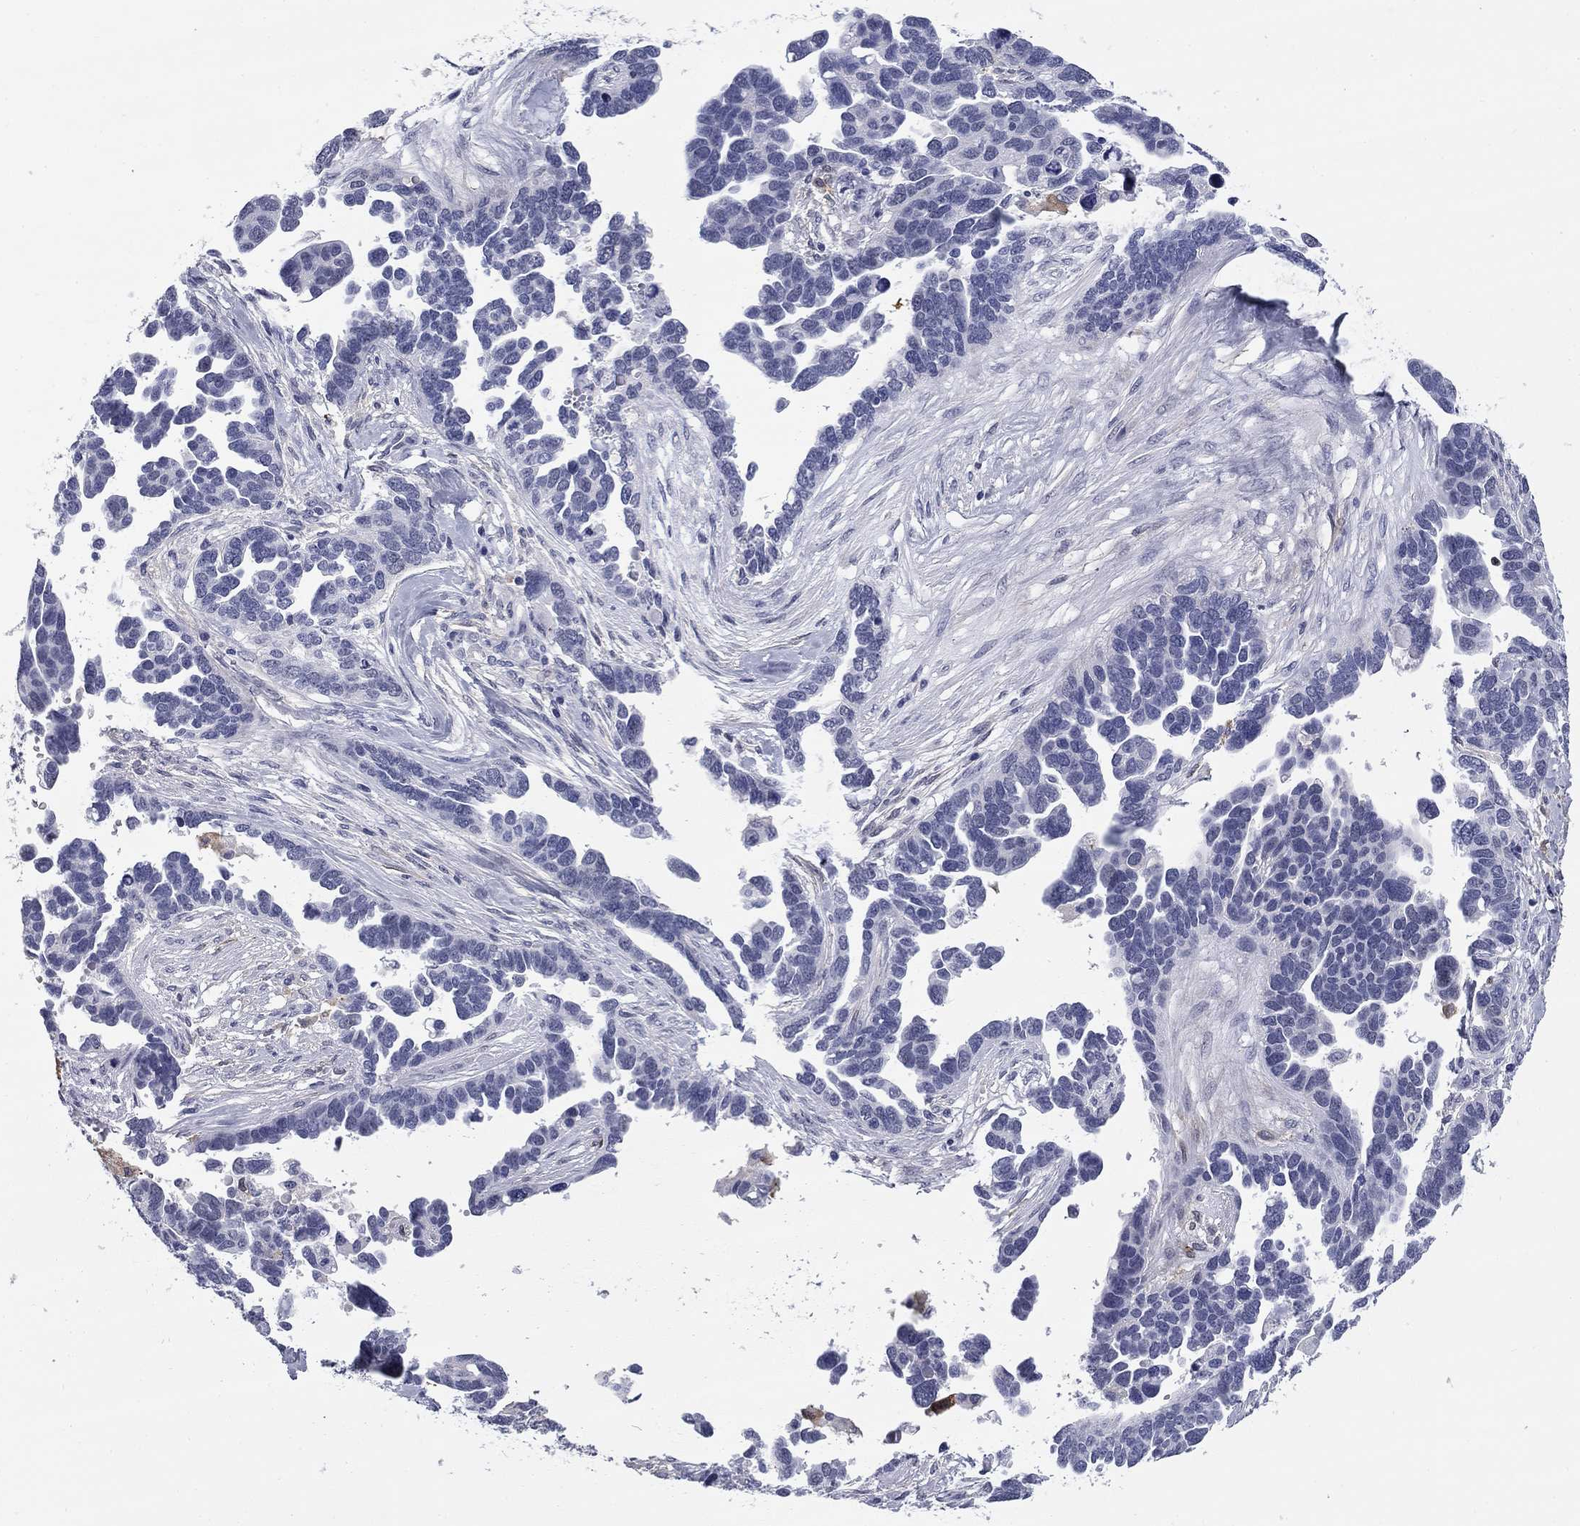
{"staining": {"intensity": "negative", "quantity": "none", "location": "none"}, "tissue": "ovarian cancer", "cell_type": "Tumor cells", "image_type": "cancer", "snomed": [{"axis": "morphology", "description": "Cystadenocarcinoma, serous, NOS"}, {"axis": "topography", "description": "Ovary"}], "caption": "Photomicrograph shows no significant protein positivity in tumor cells of ovarian serous cystadenocarcinoma. (Stains: DAB immunohistochemistry (IHC) with hematoxylin counter stain, Microscopy: brightfield microscopy at high magnification).", "gene": "BCL2L14", "patient": {"sex": "female", "age": 54}}